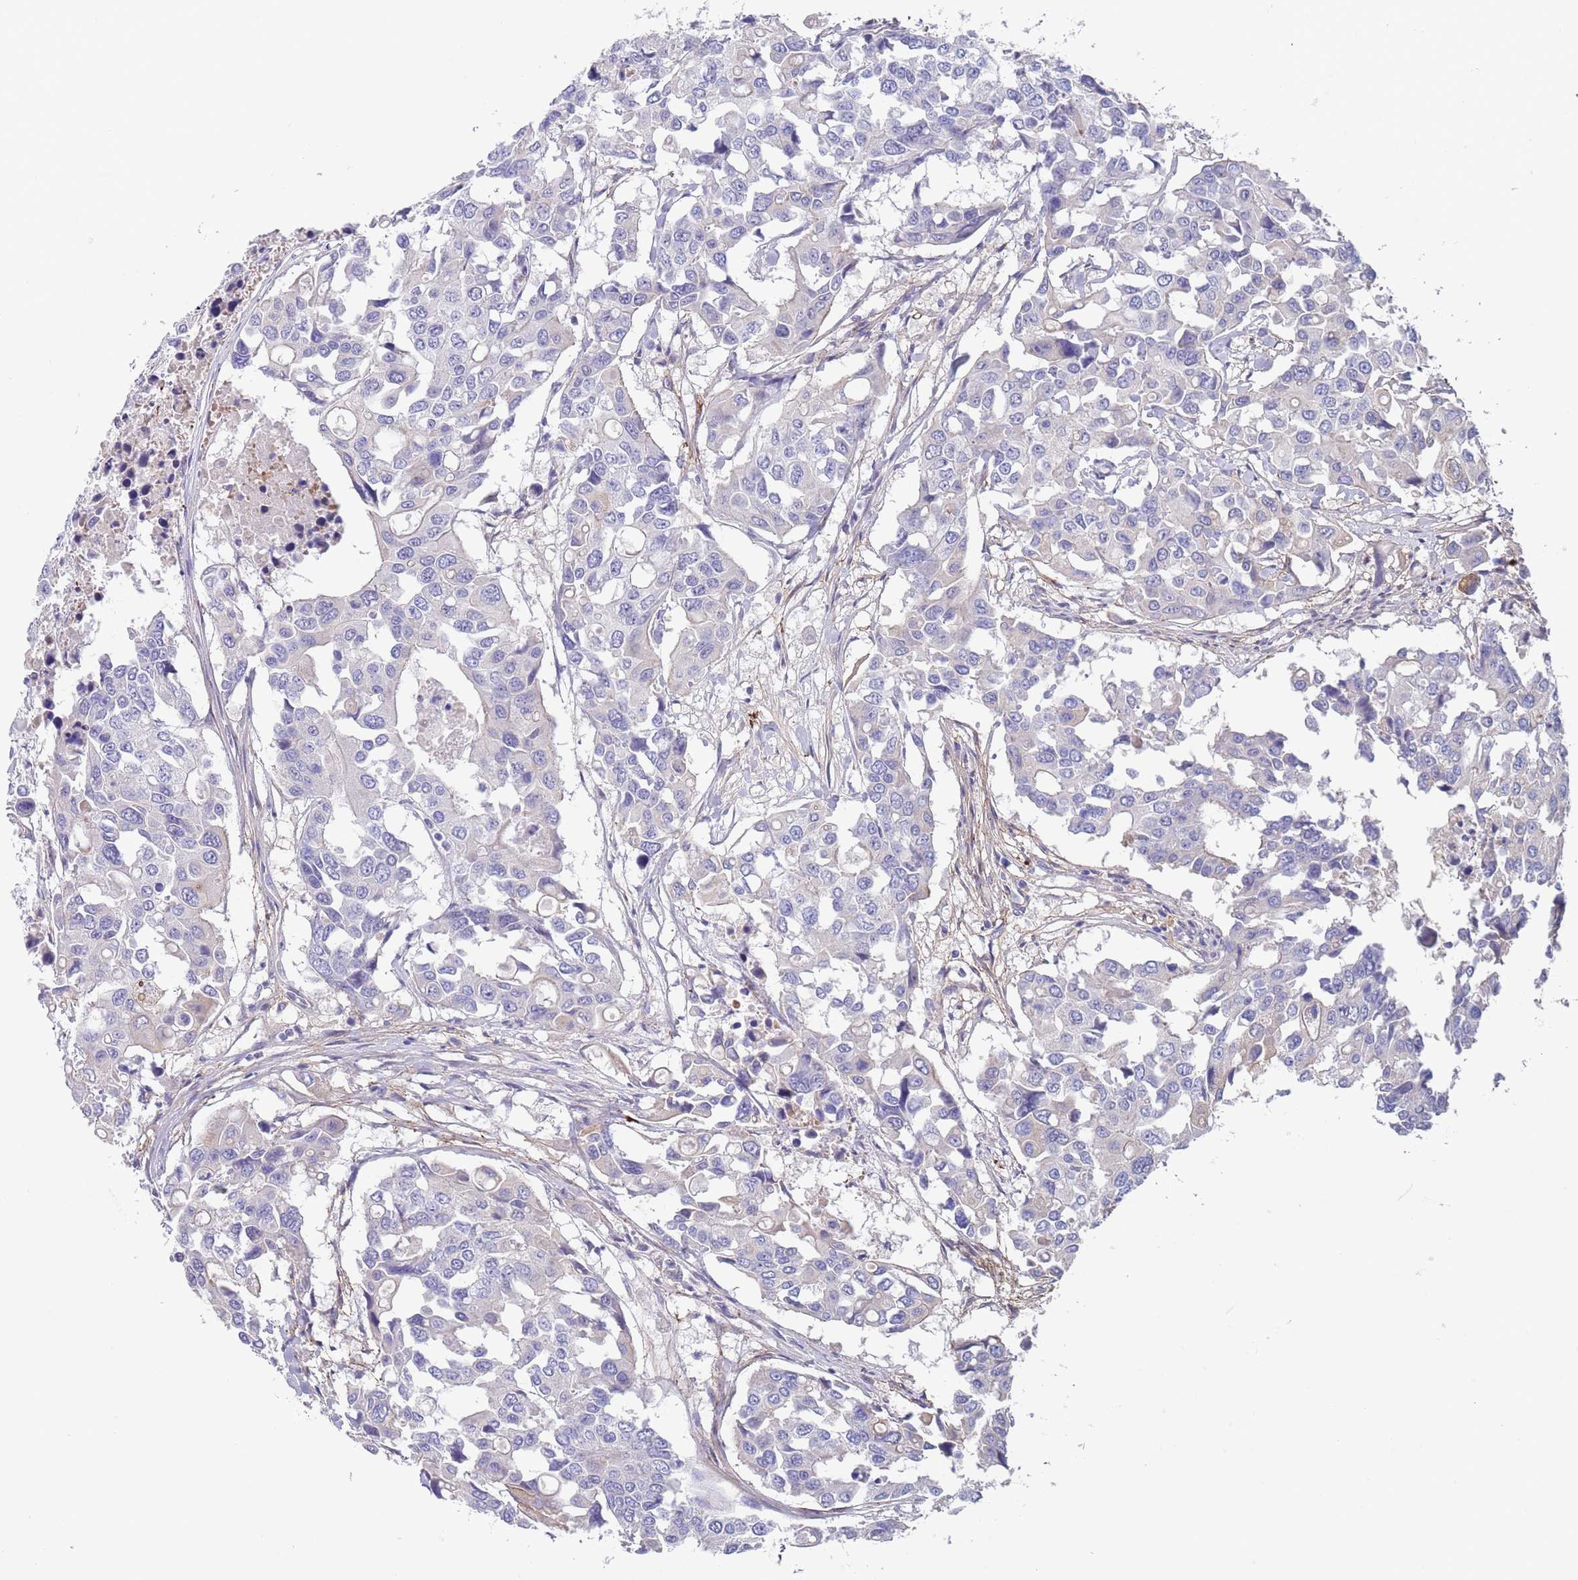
{"staining": {"intensity": "negative", "quantity": "none", "location": "none"}, "tissue": "colorectal cancer", "cell_type": "Tumor cells", "image_type": "cancer", "snomed": [{"axis": "morphology", "description": "Adenocarcinoma, NOS"}, {"axis": "topography", "description": "Colon"}], "caption": "Immunohistochemistry of colorectal cancer (adenocarcinoma) exhibits no positivity in tumor cells.", "gene": "RNF169", "patient": {"sex": "male", "age": 77}}